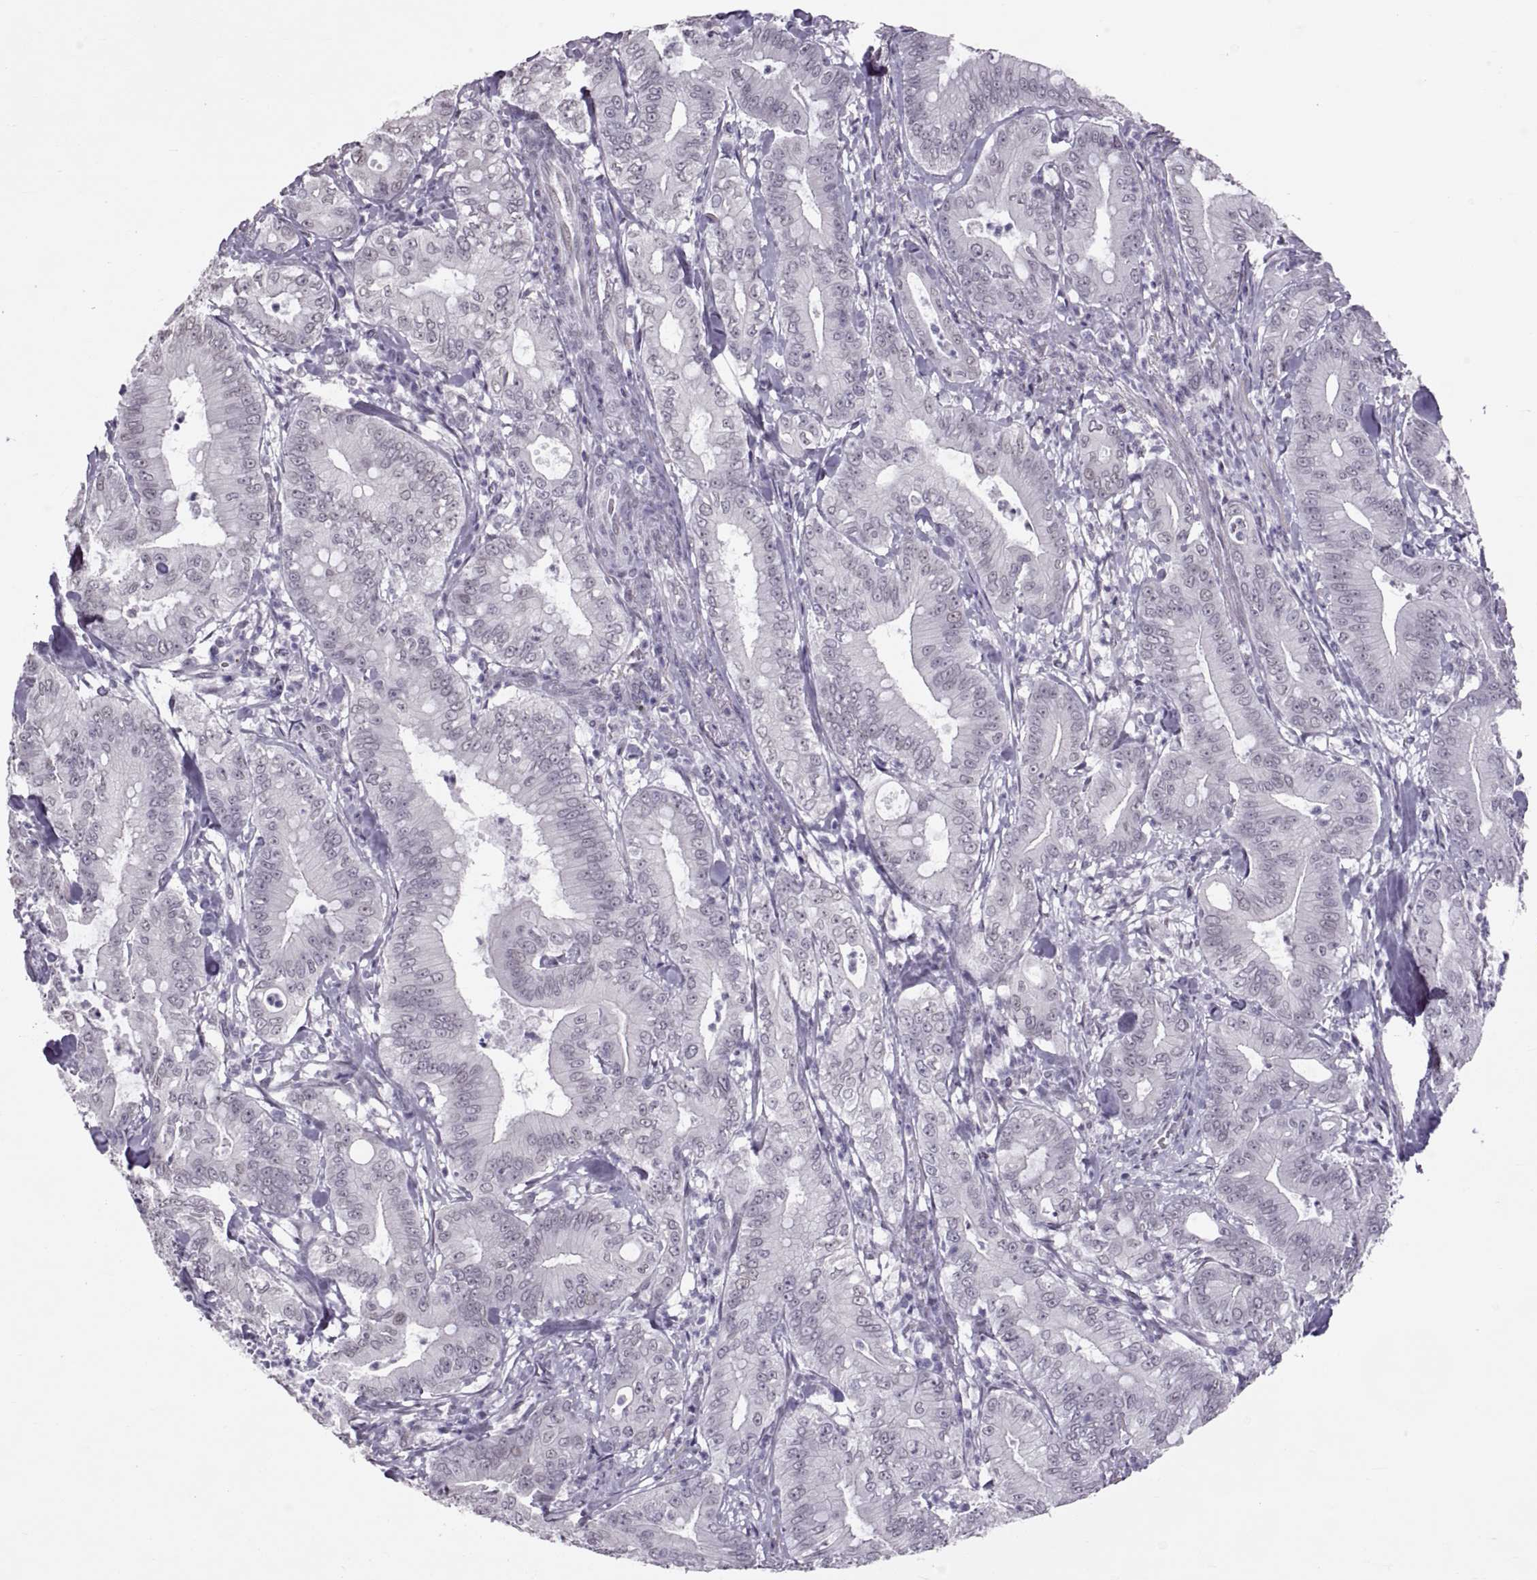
{"staining": {"intensity": "negative", "quantity": "none", "location": "none"}, "tissue": "pancreatic cancer", "cell_type": "Tumor cells", "image_type": "cancer", "snomed": [{"axis": "morphology", "description": "Adenocarcinoma, NOS"}, {"axis": "topography", "description": "Pancreas"}], "caption": "Human pancreatic cancer (adenocarcinoma) stained for a protein using immunohistochemistry (IHC) exhibits no staining in tumor cells.", "gene": "KRT77", "patient": {"sex": "male", "age": 71}}